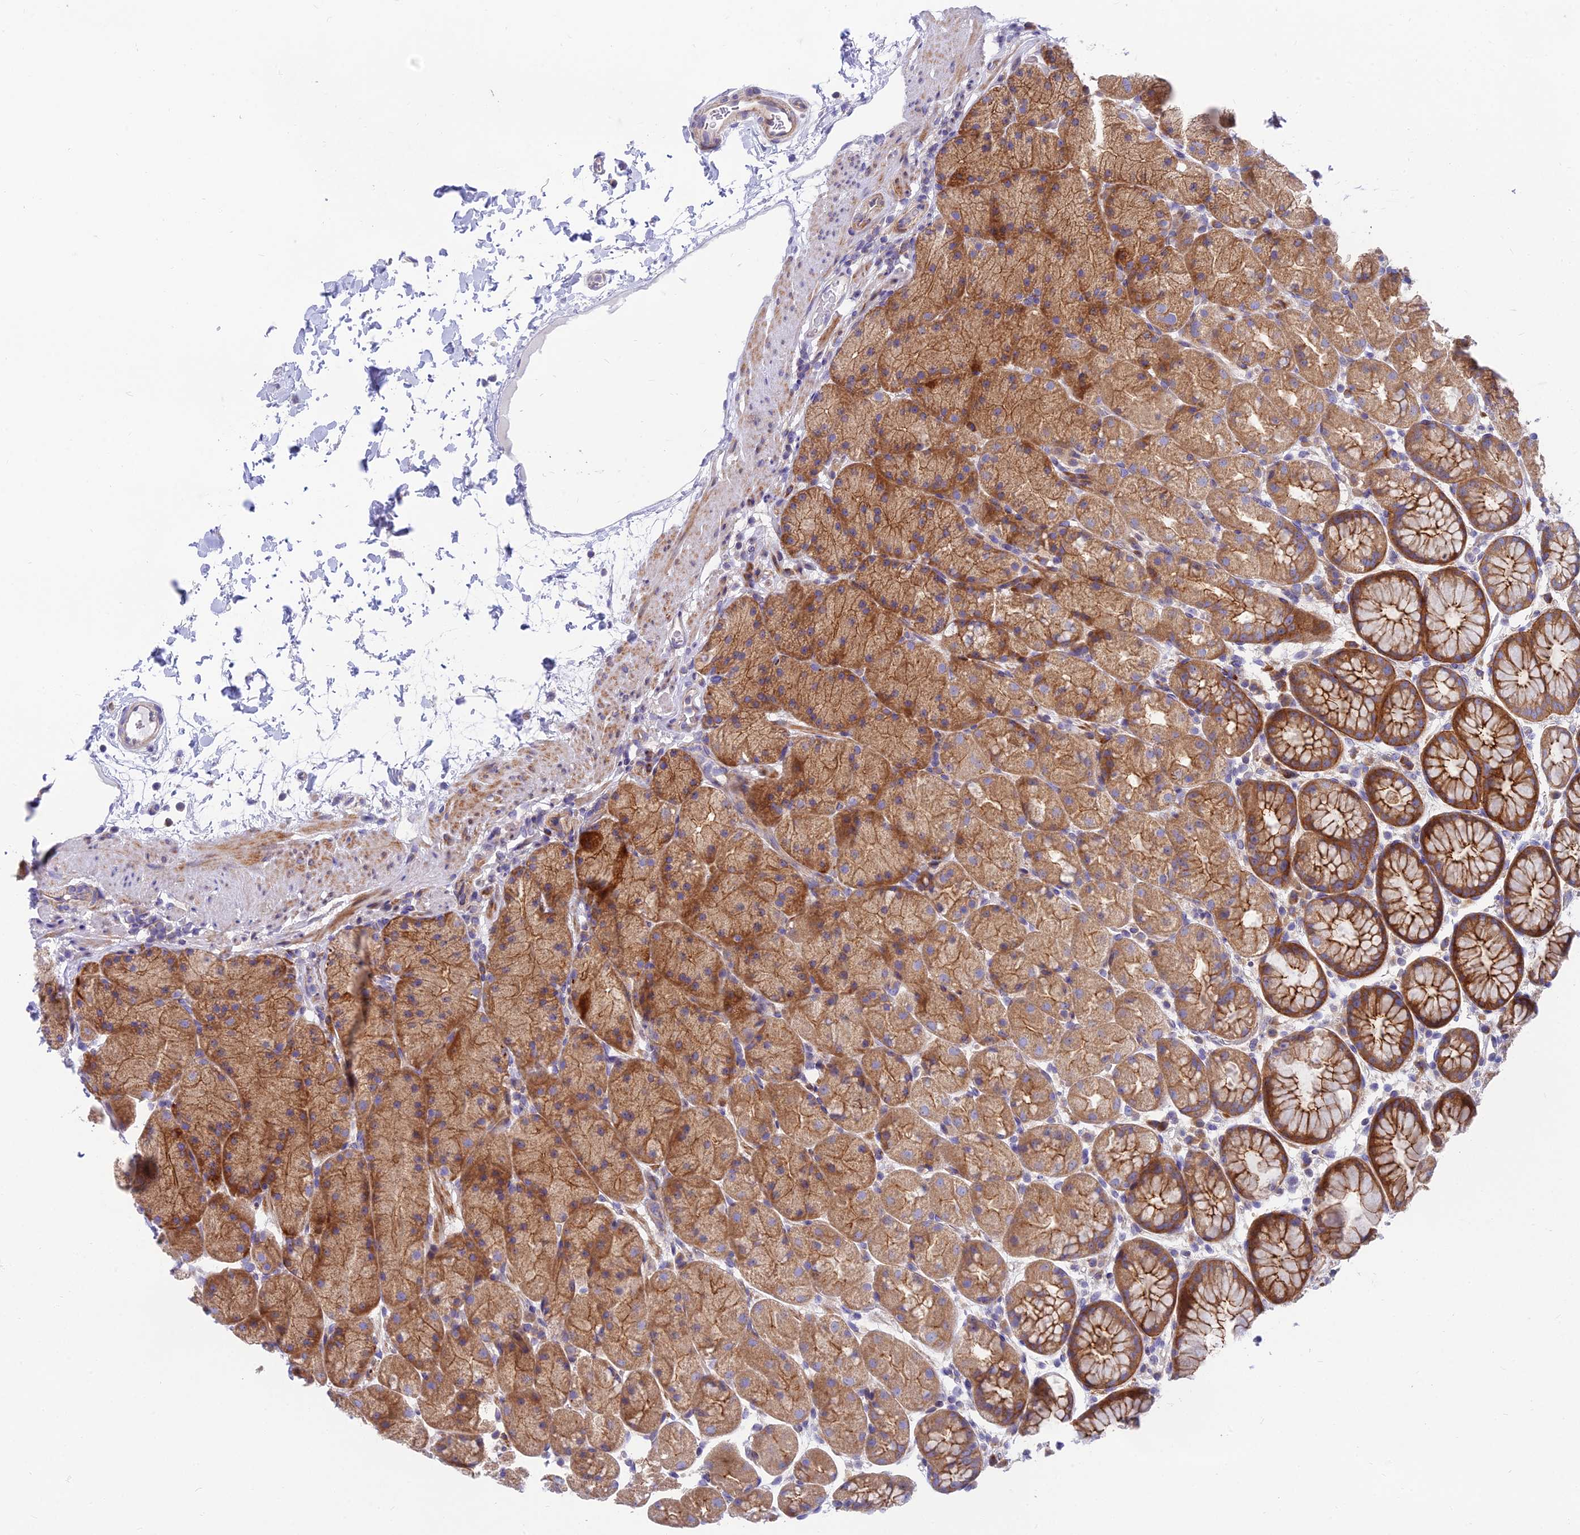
{"staining": {"intensity": "moderate", "quantity": ">75%", "location": "cytoplasmic/membranous"}, "tissue": "stomach", "cell_type": "Glandular cells", "image_type": "normal", "snomed": [{"axis": "morphology", "description": "Normal tissue, NOS"}, {"axis": "topography", "description": "Stomach, upper"}, {"axis": "topography", "description": "Stomach, lower"}], "caption": "Approximately >75% of glandular cells in normal stomach demonstrate moderate cytoplasmic/membranous protein positivity as visualized by brown immunohistochemical staining.", "gene": "MVB12A", "patient": {"sex": "male", "age": 67}}